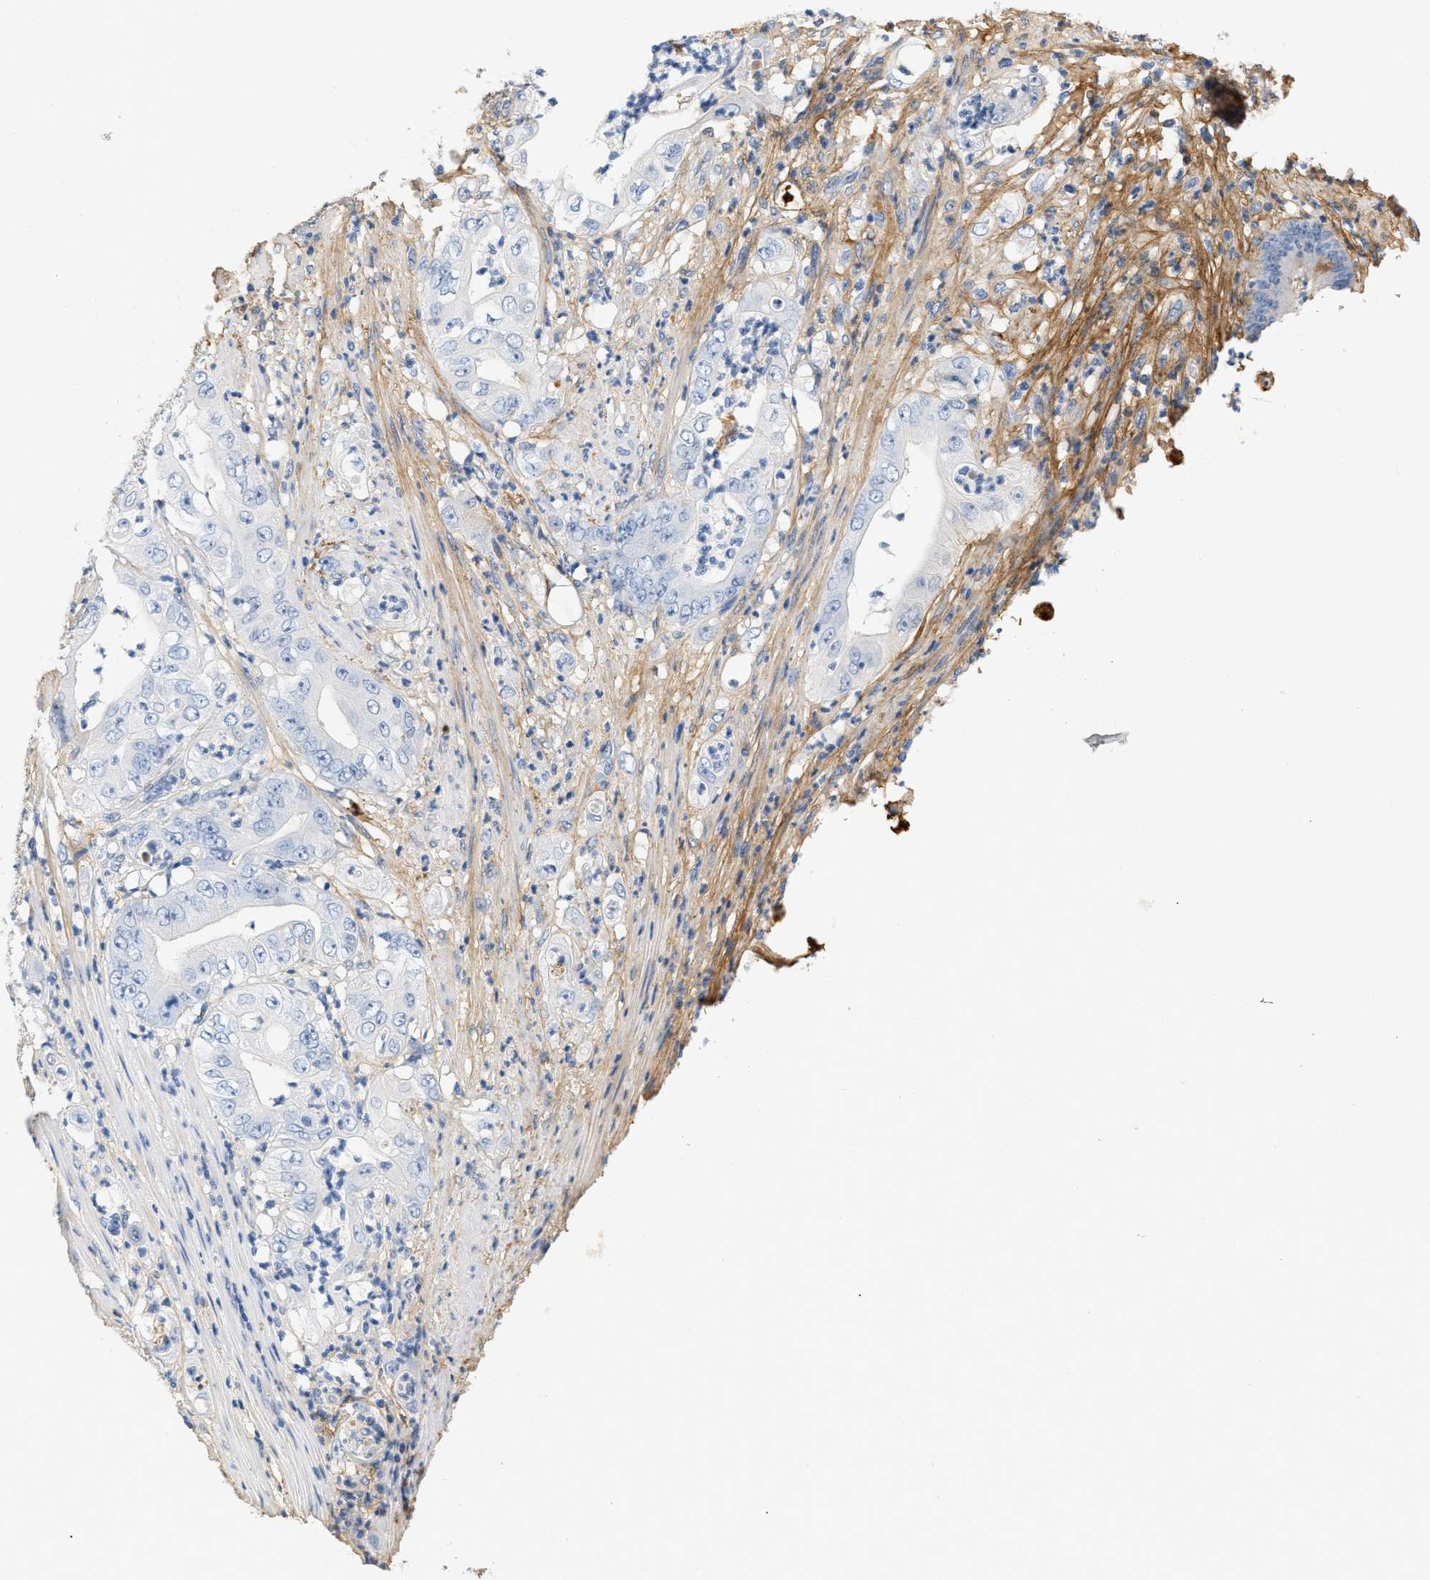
{"staining": {"intensity": "negative", "quantity": "none", "location": "none"}, "tissue": "stomach cancer", "cell_type": "Tumor cells", "image_type": "cancer", "snomed": [{"axis": "morphology", "description": "Adenocarcinoma, NOS"}, {"axis": "topography", "description": "Stomach"}], "caption": "A micrograph of human adenocarcinoma (stomach) is negative for staining in tumor cells.", "gene": "CFH", "patient": {"sex": "female", "age": 73}}